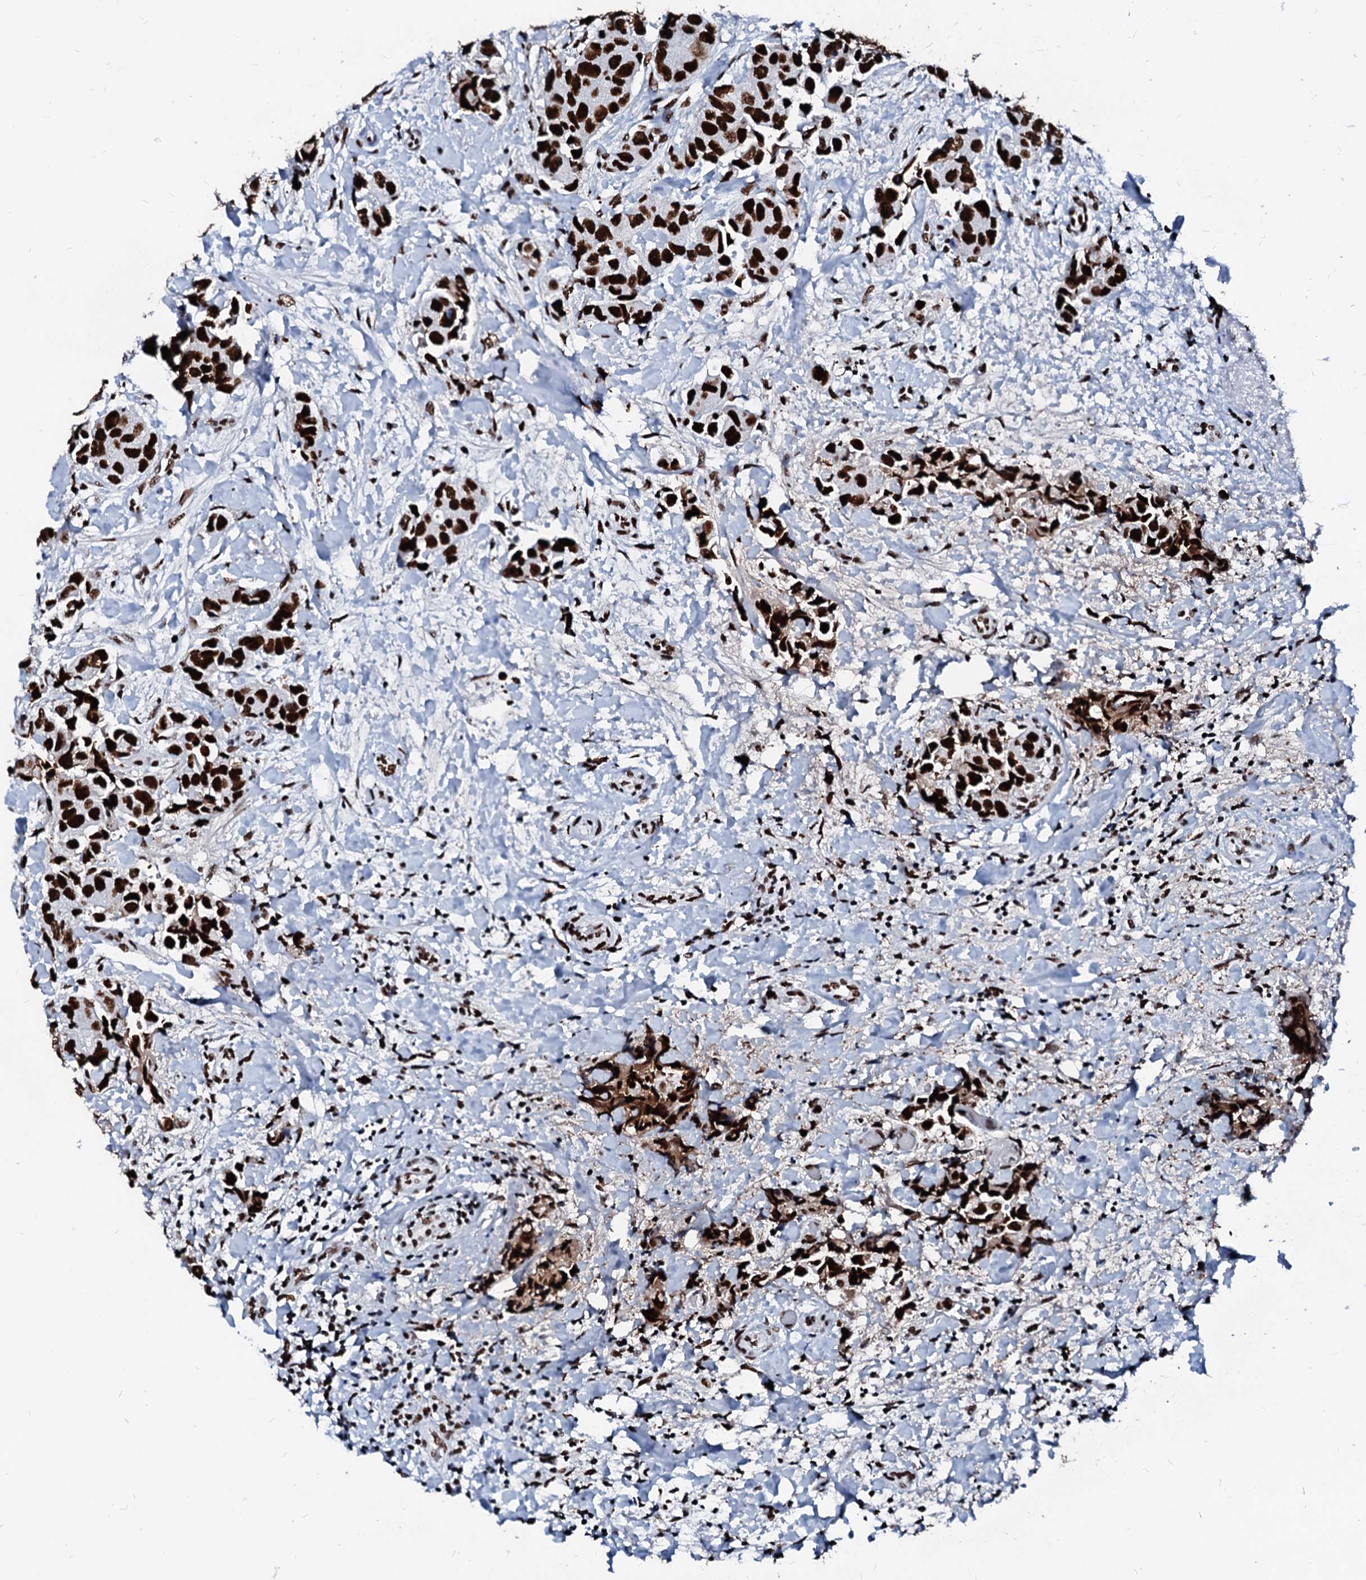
{"staining": {"intensity": "strong", "quantity": ">75%", "location": "nuclear"}, "tissue": "breast cancer", "cell_type": "Tumor cells", "image_type": "cancer", "snomed": [{"axis": "morphology", "description": "Normal tissue, NOS"}, {"axis": "morphology", "description": "Duct carcinoma"}, {"axis": "topography", "description": "Breast"}], "caption": "This photomicrograph shows IHC staining of human infiltrating ductal carcinoma (breast), with high strong nuclear expression in approximately >75% of tumor cells.", "gene": "RALY", "patient": {"sex": "female", "age": 62}}